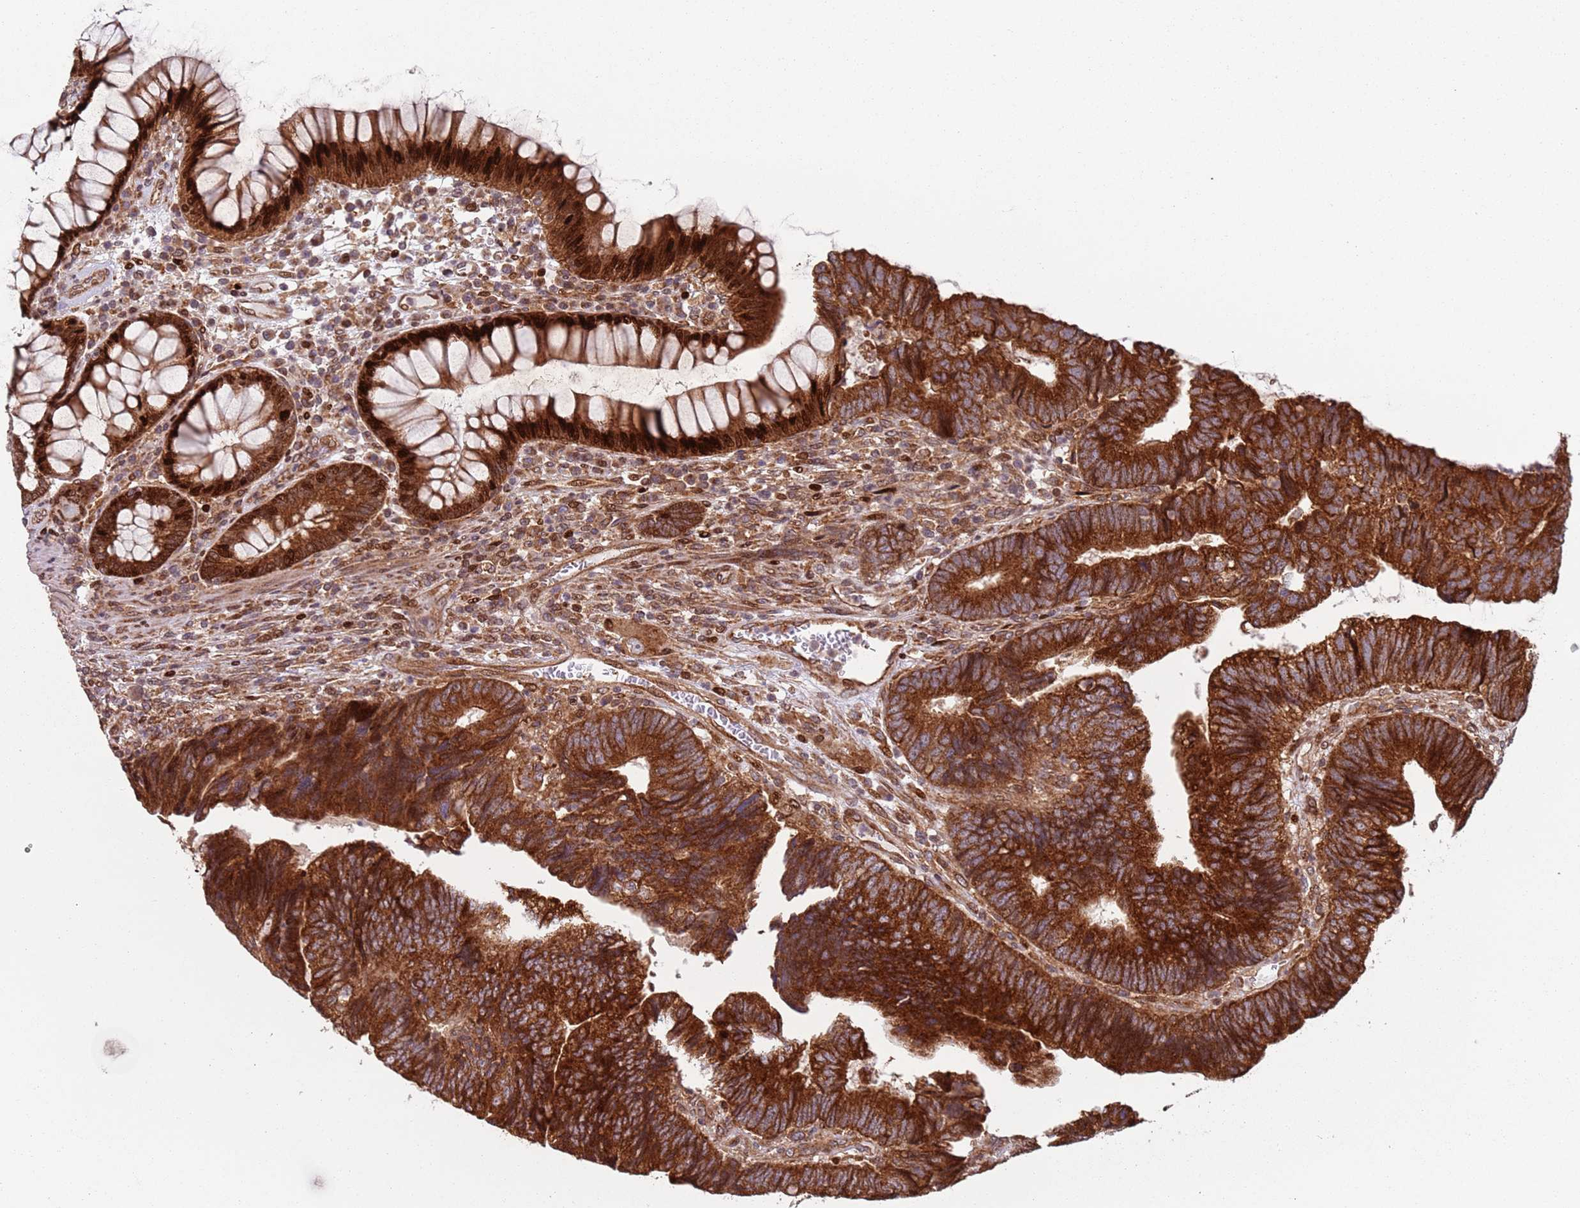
{"staining": {"intensity": "strong", "quantity": ">75%", "location": "cytoplasmic/membranous,nuclear"}, "tissue": "colorectal cancer", "cell_type": "Tumor cells", "image_type": "cancer", "snomed": [{"axis": "morphology", "description": "Adenocarcinoma, NOS"}, {"axis": "topography", "description": "Colon"}], "caption": "Immunohistochemical staining of human colorectal cancer (adenocarcinoma) shows high levels of strong cytoplasmic/membranous and nuclear protein staining in about >75% of tumor cells.", "gene": "HNRNPLL", "patient": {"sex": "female", "age": 67}}